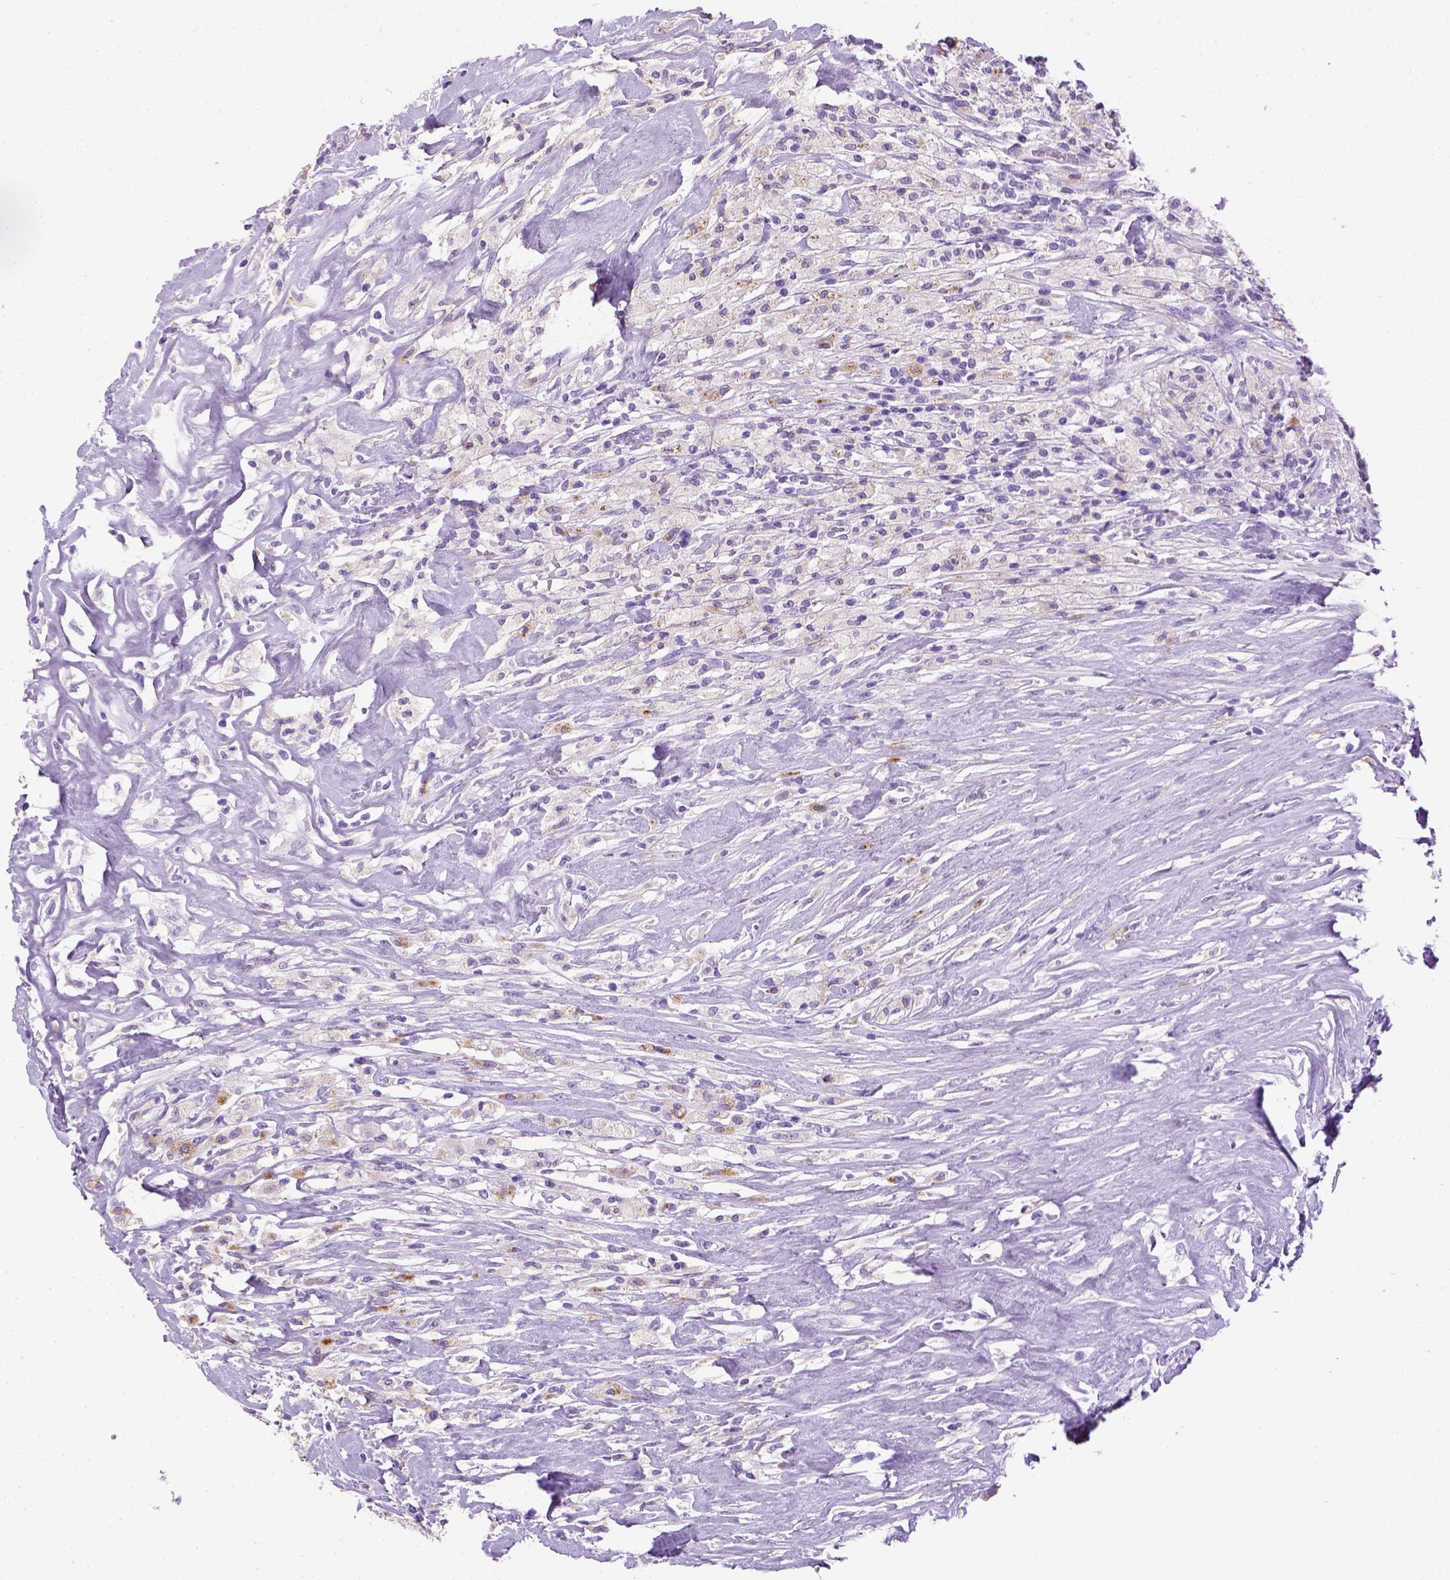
{"staining": {"intensity": "negative", "quantity": "none", "location": "none"}, "tissue": "testis cancer", "cell_type": "Tumor cells", "image_type": "cancer", "snomed": [{"axis": "morphology", "description": "Necrosis, NOS"}, {"axis": "morphology", "description": "Carcinoma, Embryonal, NOS"}, {"axis": "topography", "description": "Testis"}], "caption": "This is an immunohistochemistry histopathology image of human testis embryonal carcinoma. There is no expression in tumor cells.", "gene": "KRT71", "patient": {"sex": "male", "age": 19}}